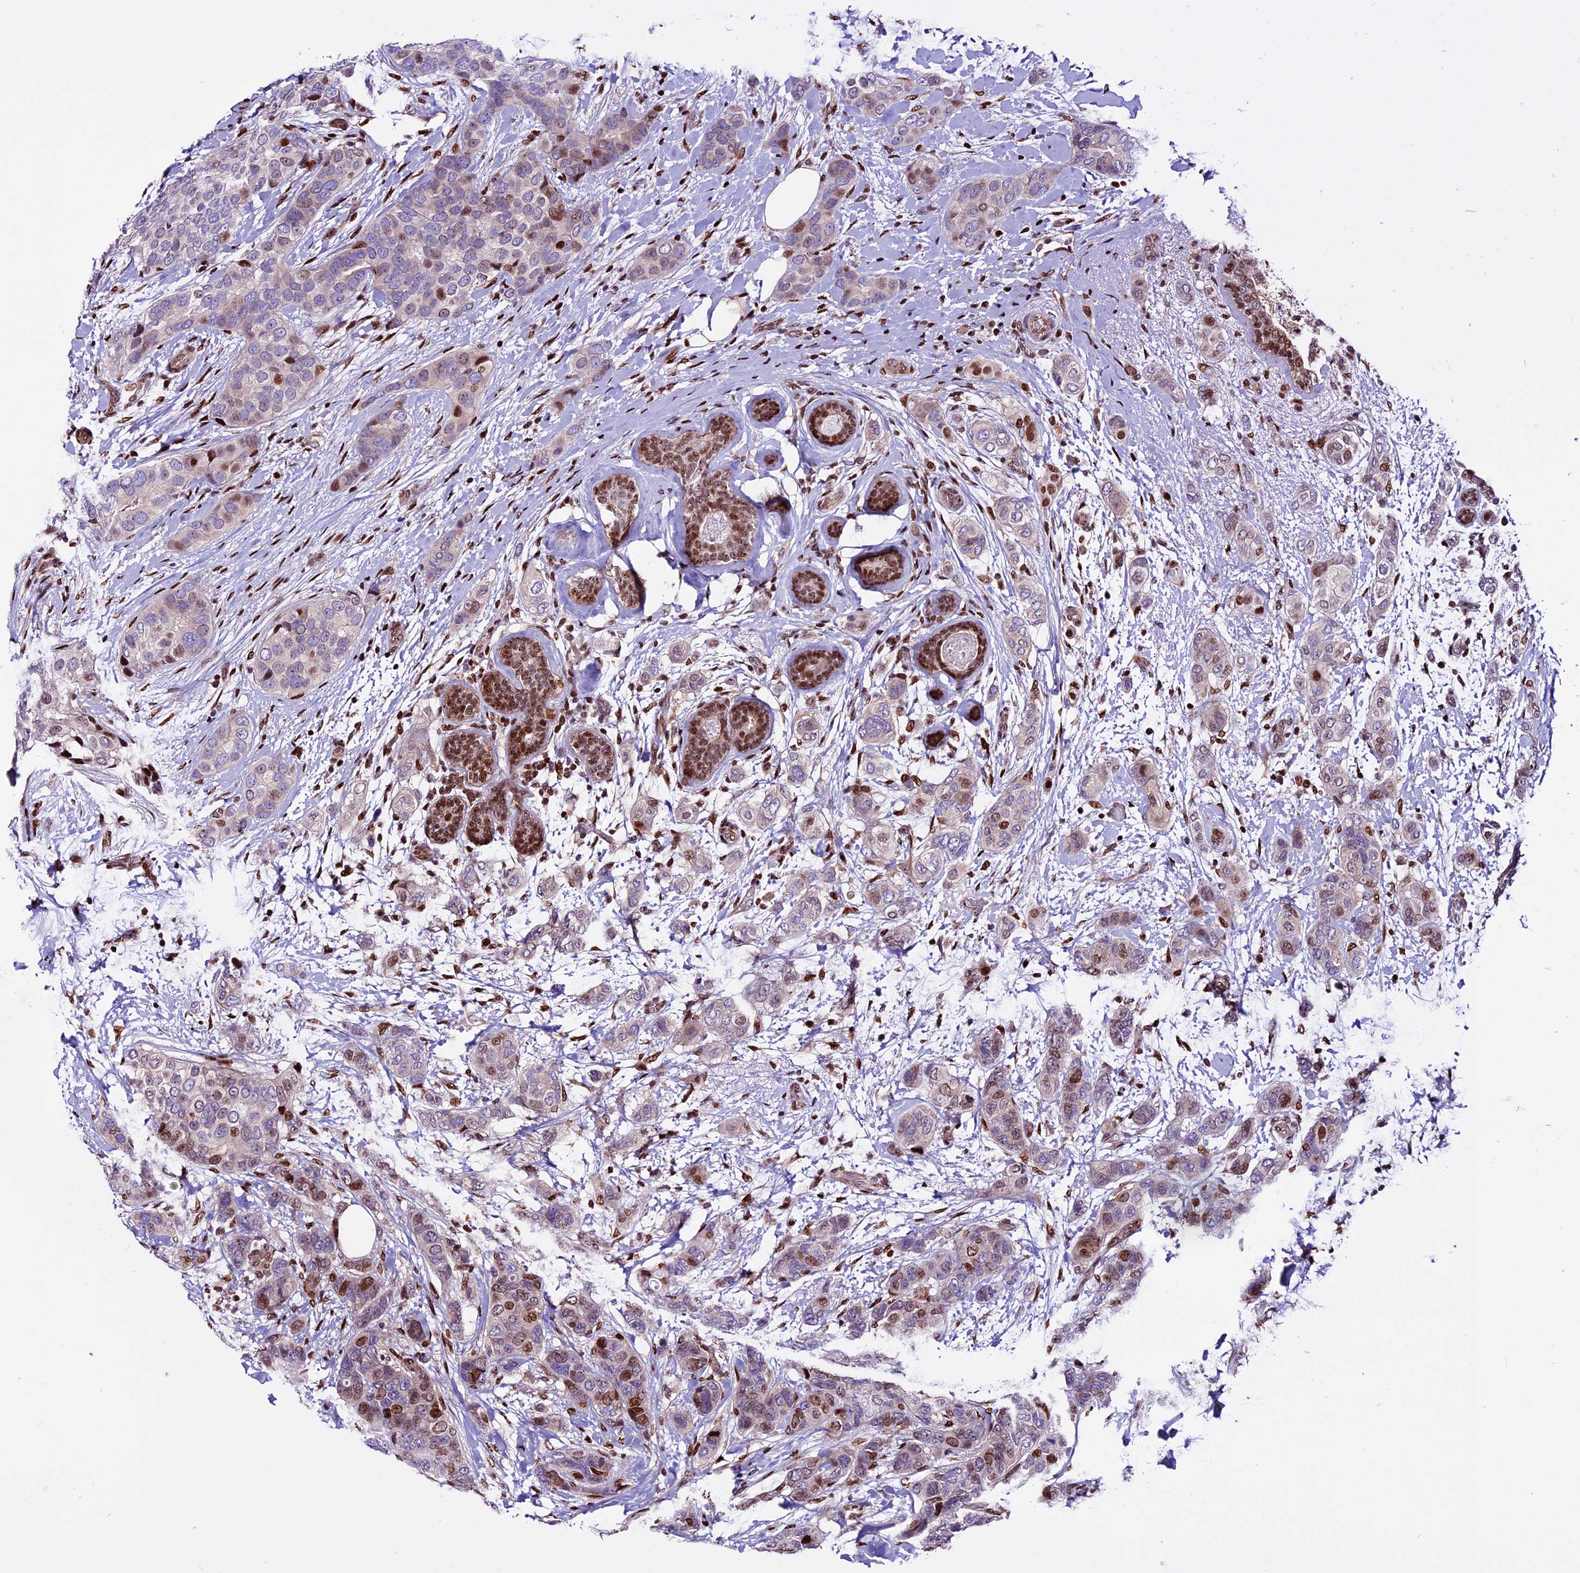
{"staining": {"intensity": "moderate", "quantity": "<25%", "location": "nuclear"}, "tissue": "breast cancer", "cell_type": "Tumor cells", "image_type": "cancer", "snomed": [{"axis": "morphology", "description": "Lobular carcinoma"}, {"axis": "topography", "description": "Breast"}], "caption": "Immunohistochemical staining of human breast cancer (lobular carcinoma) displays low levels of moderate nuclear staining in approximately <25% of tumor cells.", "gene": "RINL", "patient": {"sex": "female", "age": 51}}